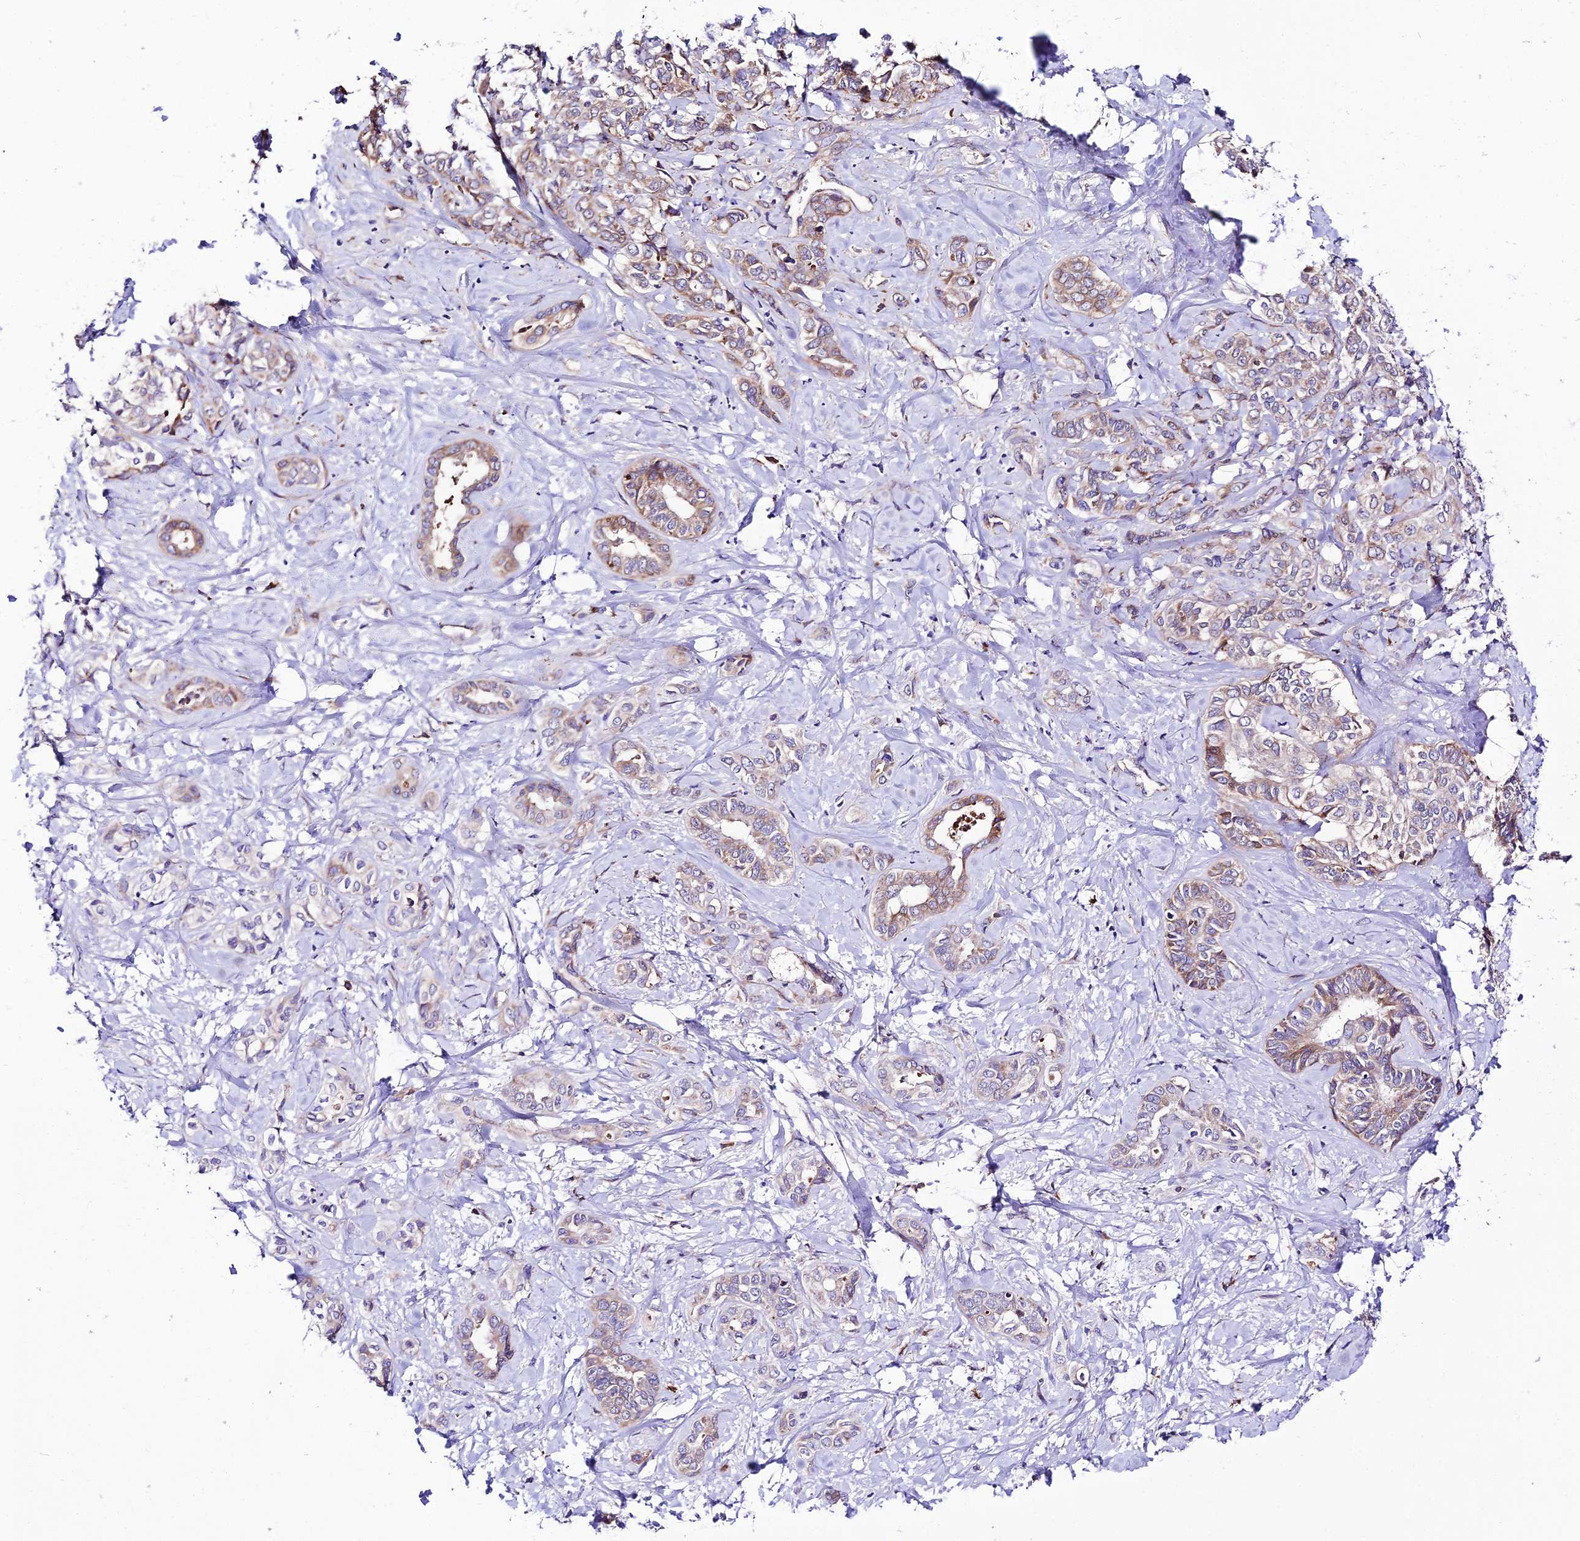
{"staining": {"intensity": "moderate", "quantity": "25%-75%", "location": "cytoplasmic/membranous"}, "tissue": "liver cancer", "cell_type": "Tumor cells", "image_type": "cancer", "snomed": [{"axis": "morphology", "description": "Cholangiocarcinoma"}, {"axis": "topography", "description": "Liver"}], "caption": "This is a micrograph of immunohistochemistry (IHC) staining of liver cancer (cholangiocarcinoma), which shows moderate expression in the cytoplasmic/membranous of tumor cells.", "gene": "VPS13C", "patient": {"sex": "female", "age": 77}}